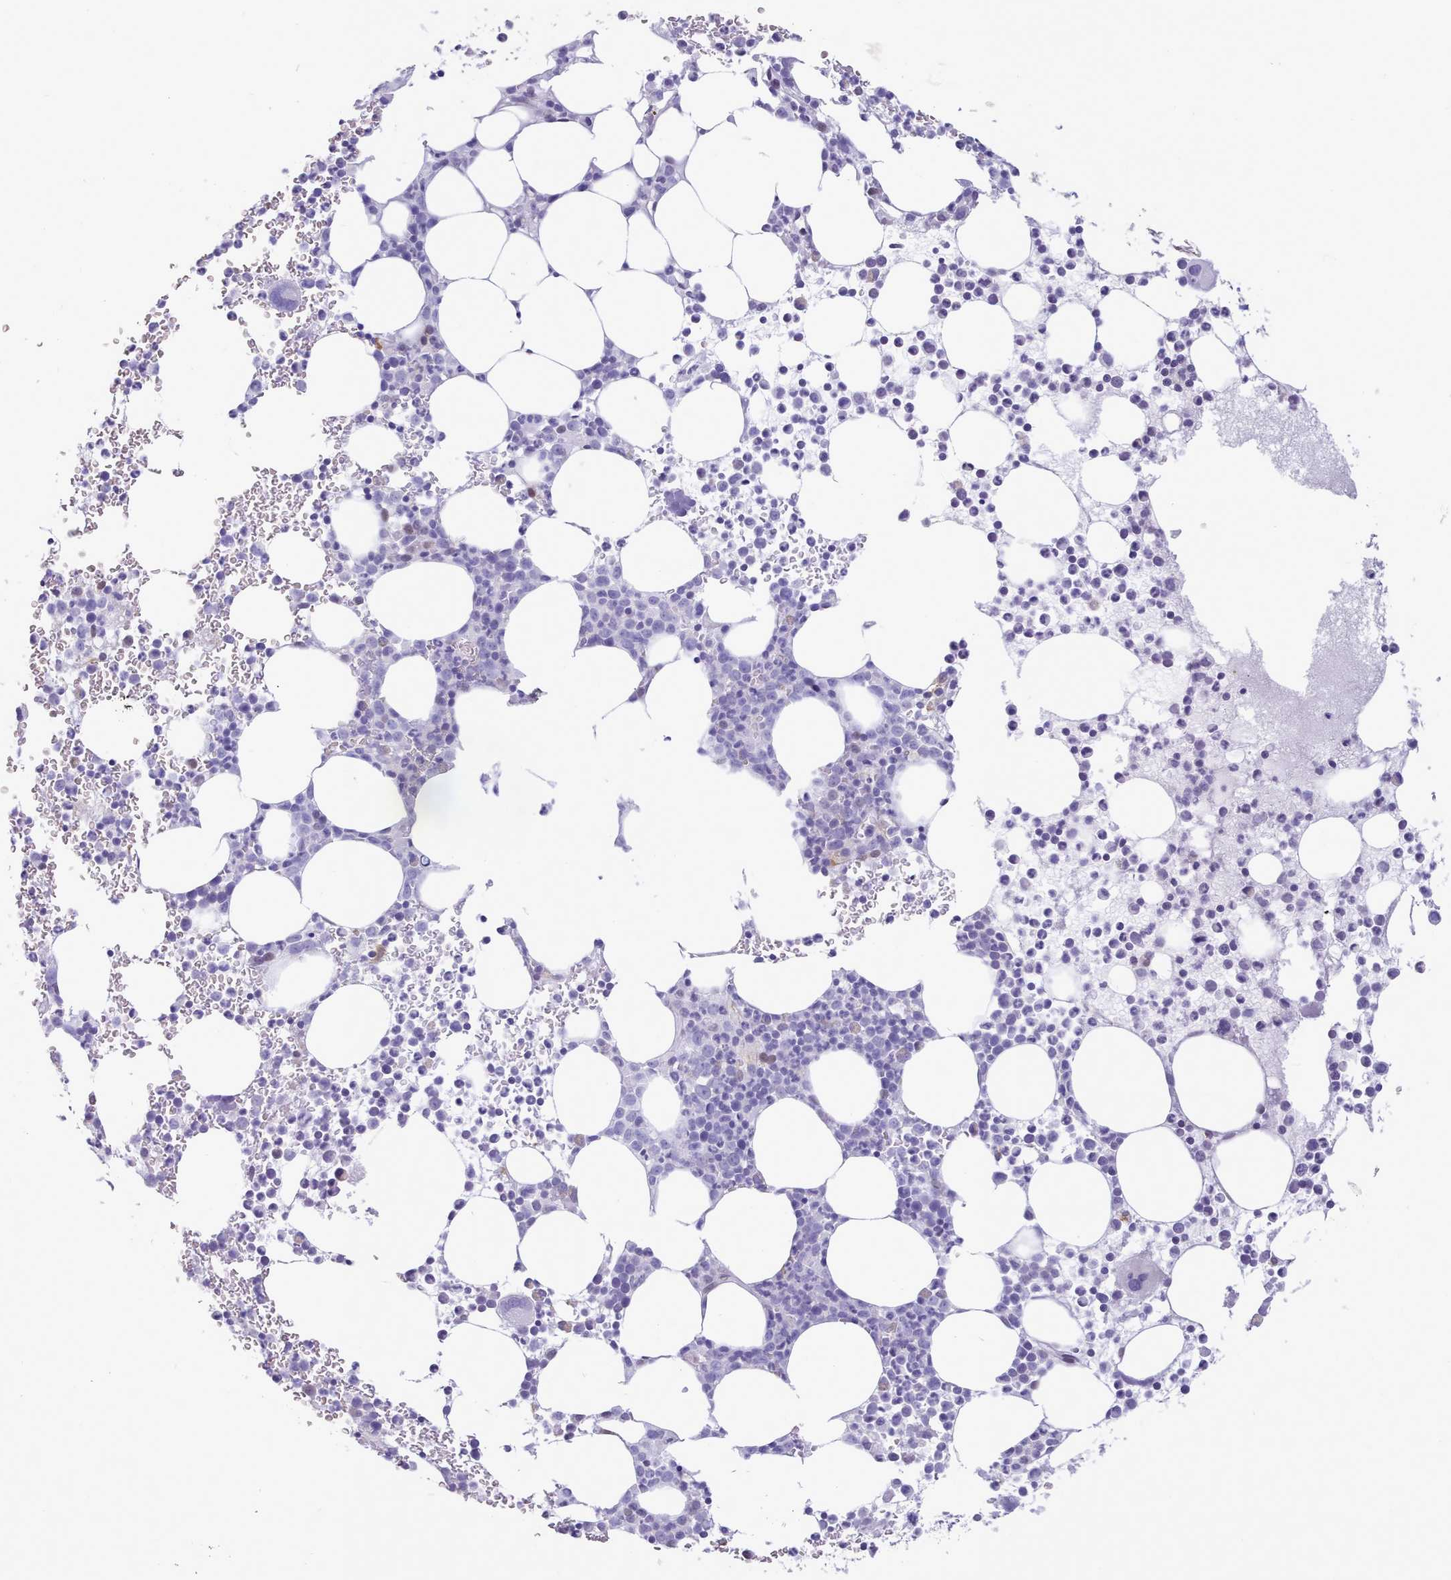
{"staining": {"intensity": "negative", "quantity": "none", "location": "none"}, "tissue": "bone marrow", "cell_type": "Hematopoietic cells", "image_type": "normal", "snomed": [{"axis": "morphology", "description": "Normal tissue, NOS"}, {"axis": "topography", "description": "Bone marrow"}], "caption": "IHC of normal human bone marrow exhibits no positivity in hematopoietic cells.", "gene": "TMEM253", "patient": {"sex": "female", "age": 78}}